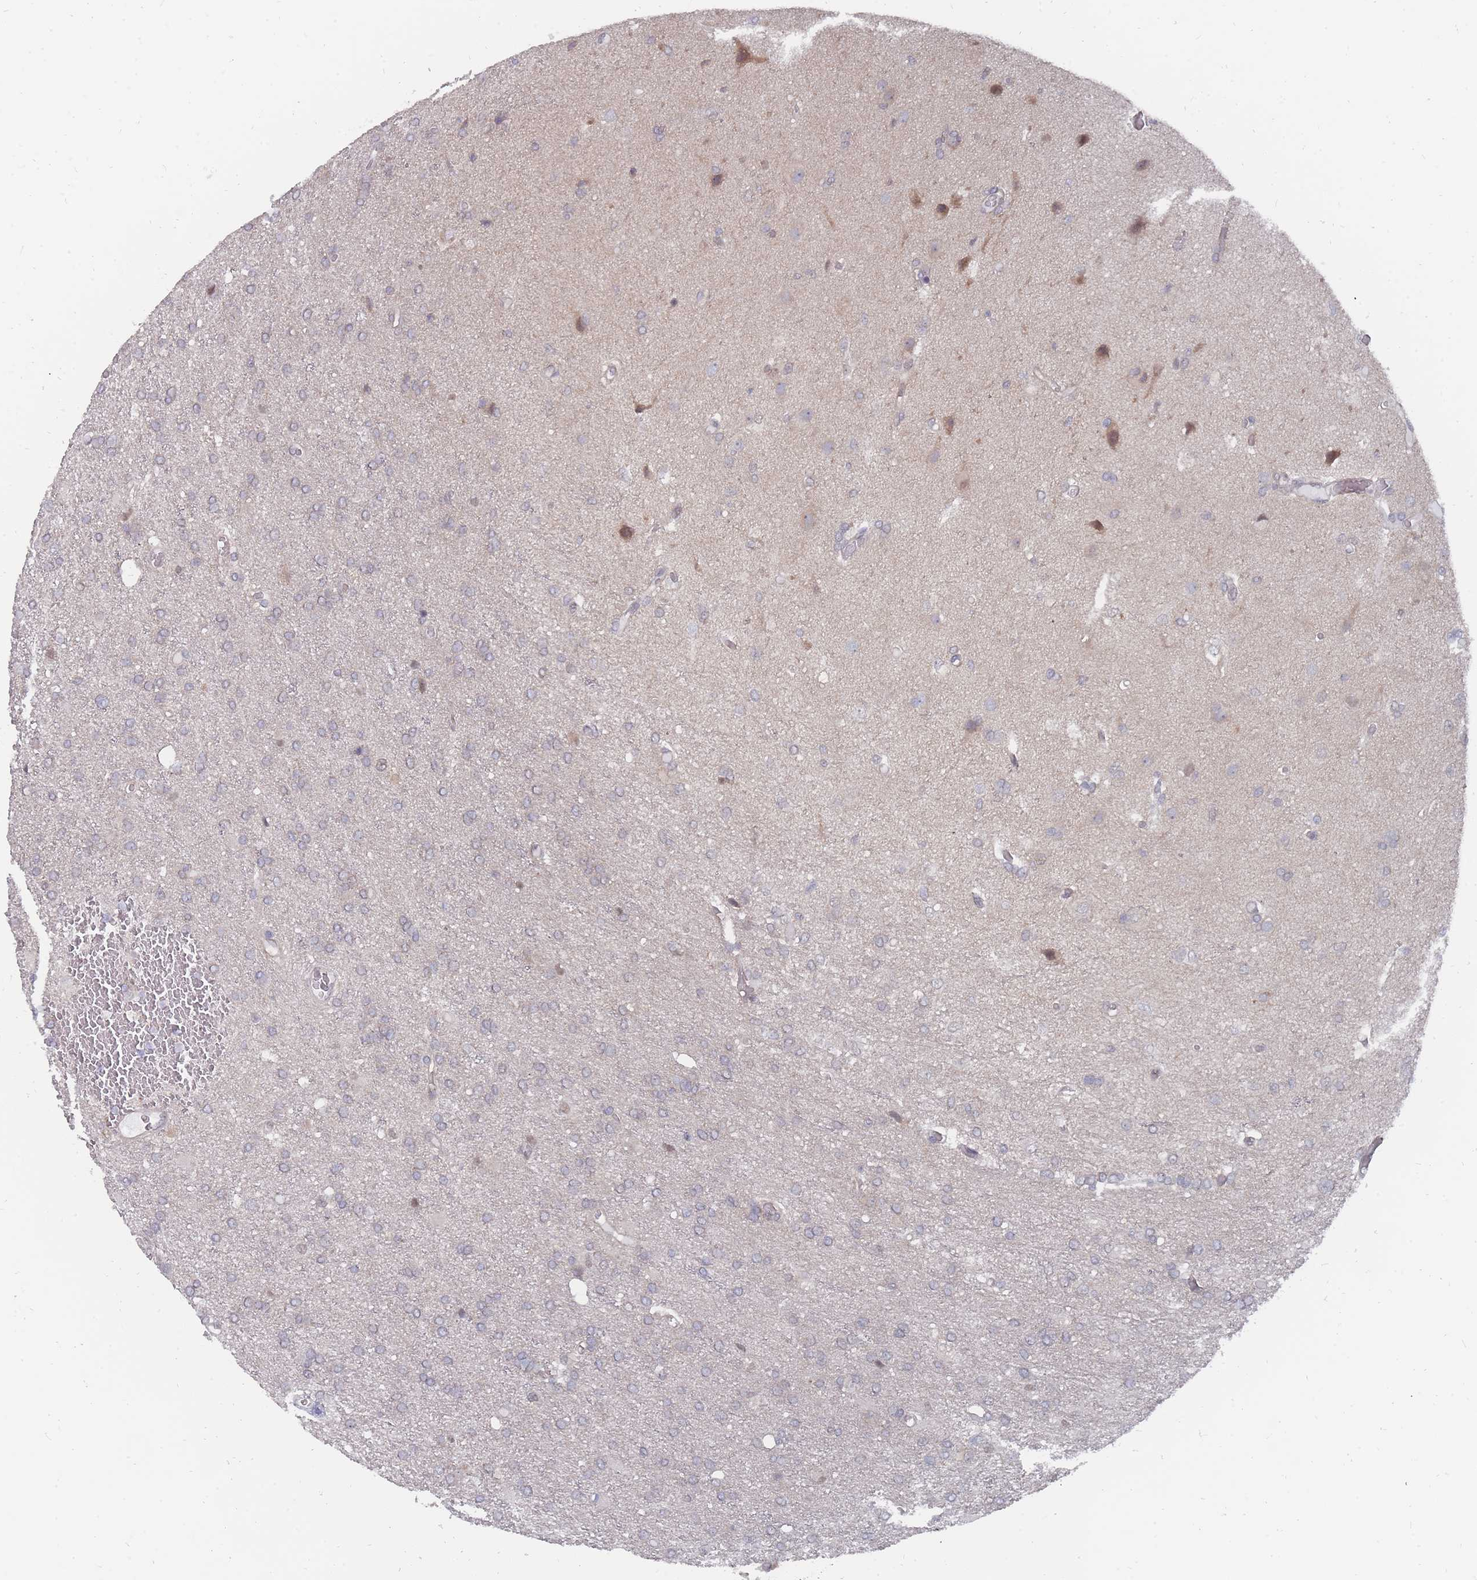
{"staining": {"intensity": "negative", "quantity": "none", "location": "none"}, "tissue": "glioma", "cell_type": "Tumor cells", "image_type": "cancer", "snomed": [{"axis": "morphology", "description": "Glioma, malignant, High grade"}, {"axis": "topography", "description": "Brain"}], "caption": "IHC of glioma exhibits no positivity in tumor cells. Nuclei are stained in blue.", "gene": "NKD1", "patient": {"sex": "female", "age": 74}}